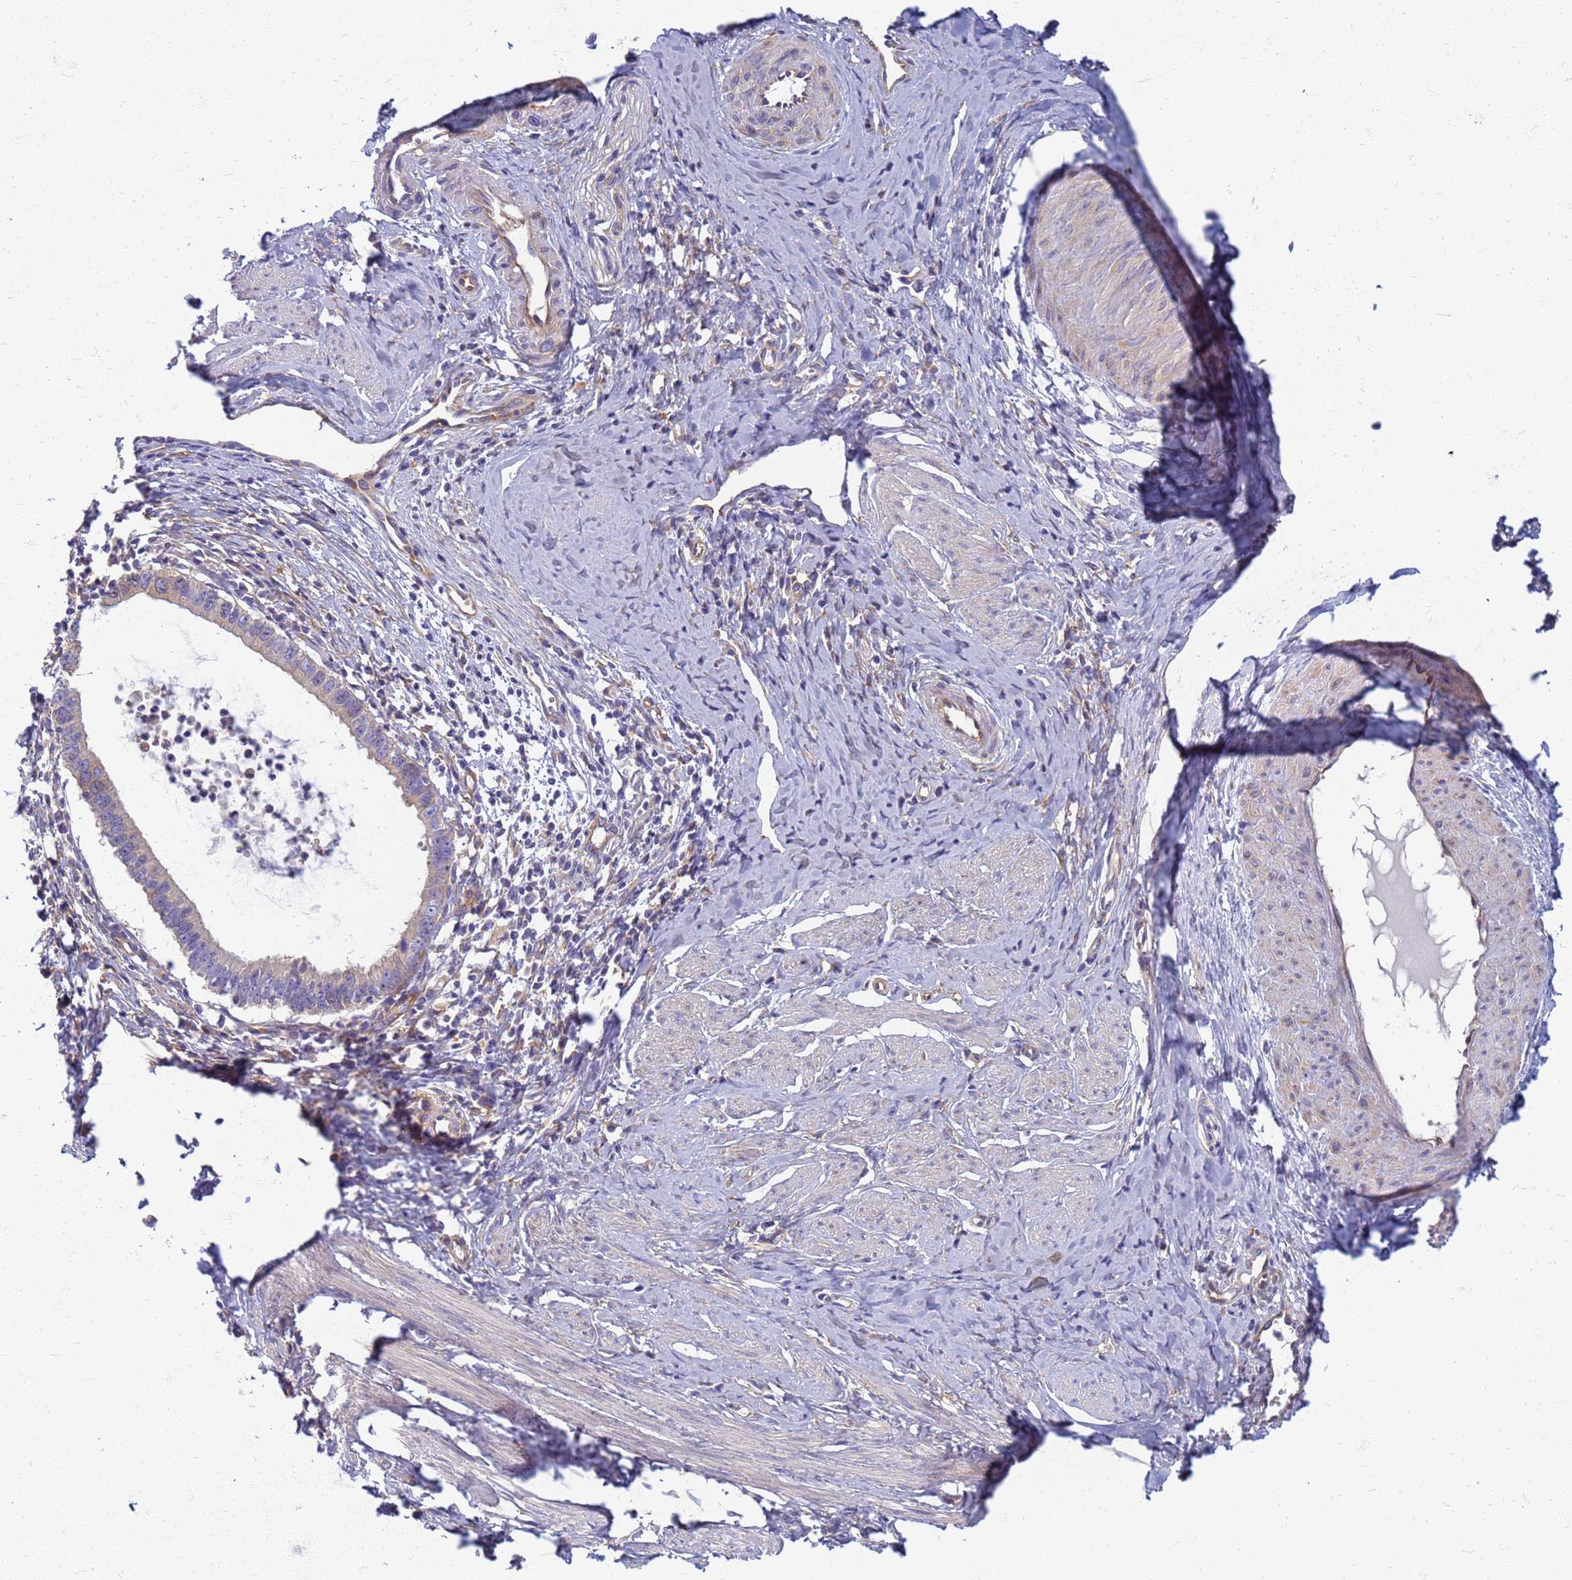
{"staining": {"intensity": "weak", "quantity": "<25%", "location": "cytoplasmic/membranous"}, "tissue": "cervical cancer", "cell_type": "Tumor cells", "image_type": "cancer", "snomed": [{"axis": "morphology", "description": "Adenocarcinoma, NOS"}, {"axis": "topography", "description": "Cervix"}], "caption": "Adenocarcinoma (cervical) stained for a protein using IHC shows no positivity tumor cells.", "gene": "EEA1", "patient": {"sex": "female", "age": 36}}